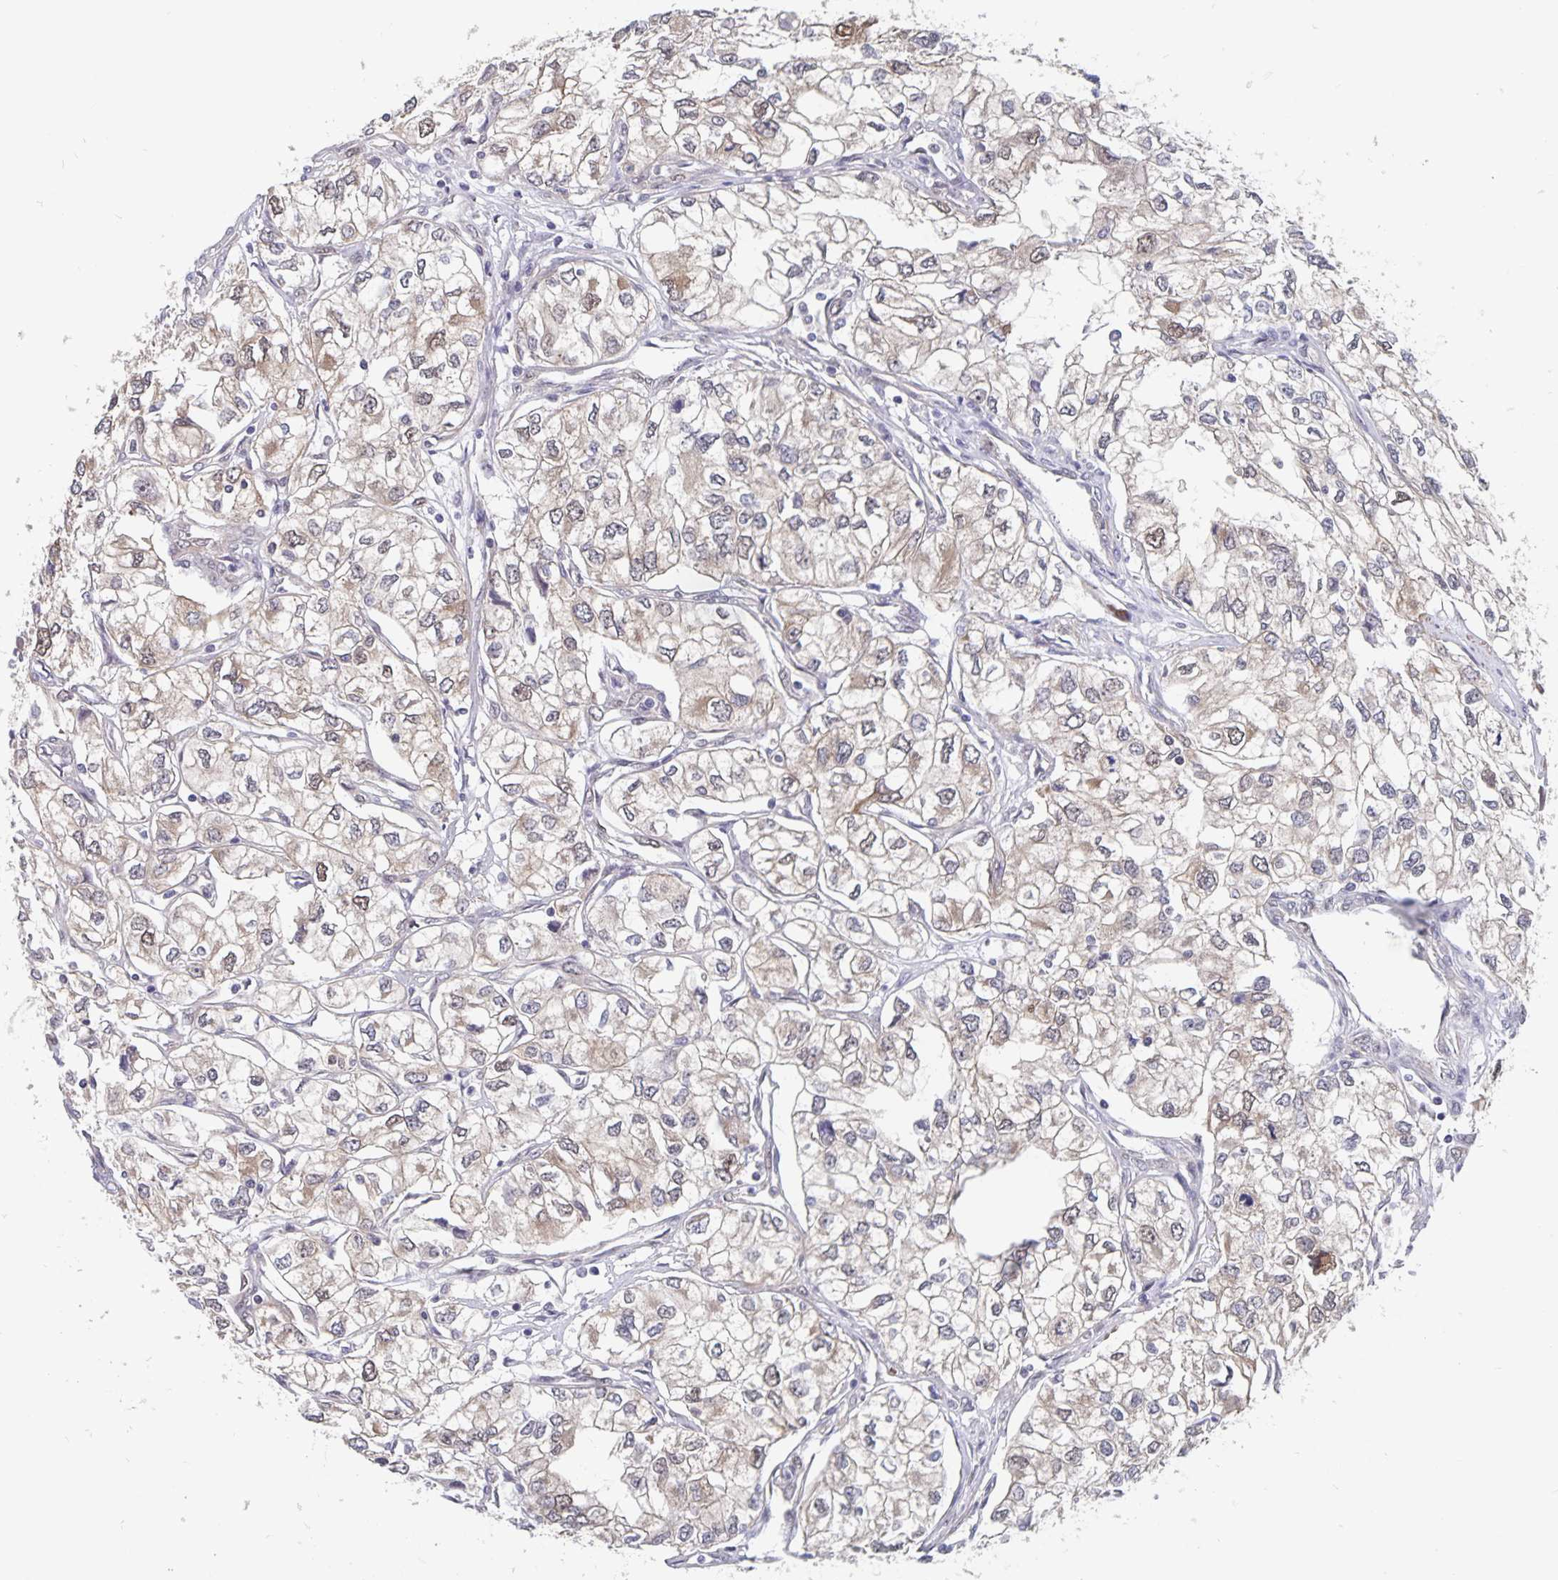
{"staining": {"intensity": "weak", "quantity": "25%-75%", "location": "cytoplasmic/membranous,nuclear"}, "tissue": "renal cancer", "cell_type": "Tumor cells", "image_type": "cancer", "snomed": [{"axis": "morphology", "description": "Adenocarcinoma, NOS"}, {"axis": "topography", "description": "Kidney"}], "caption": "Tumor cells exhibit low levels of weak cytoplasmic/membranous and nuclear expression in about 25%-75% of cells in renal adenocarcinoma. (IHC, brightfield microscopy, high magnification).", "gene": "BAG6", "patient": {"sex": "female", "age": 59}}